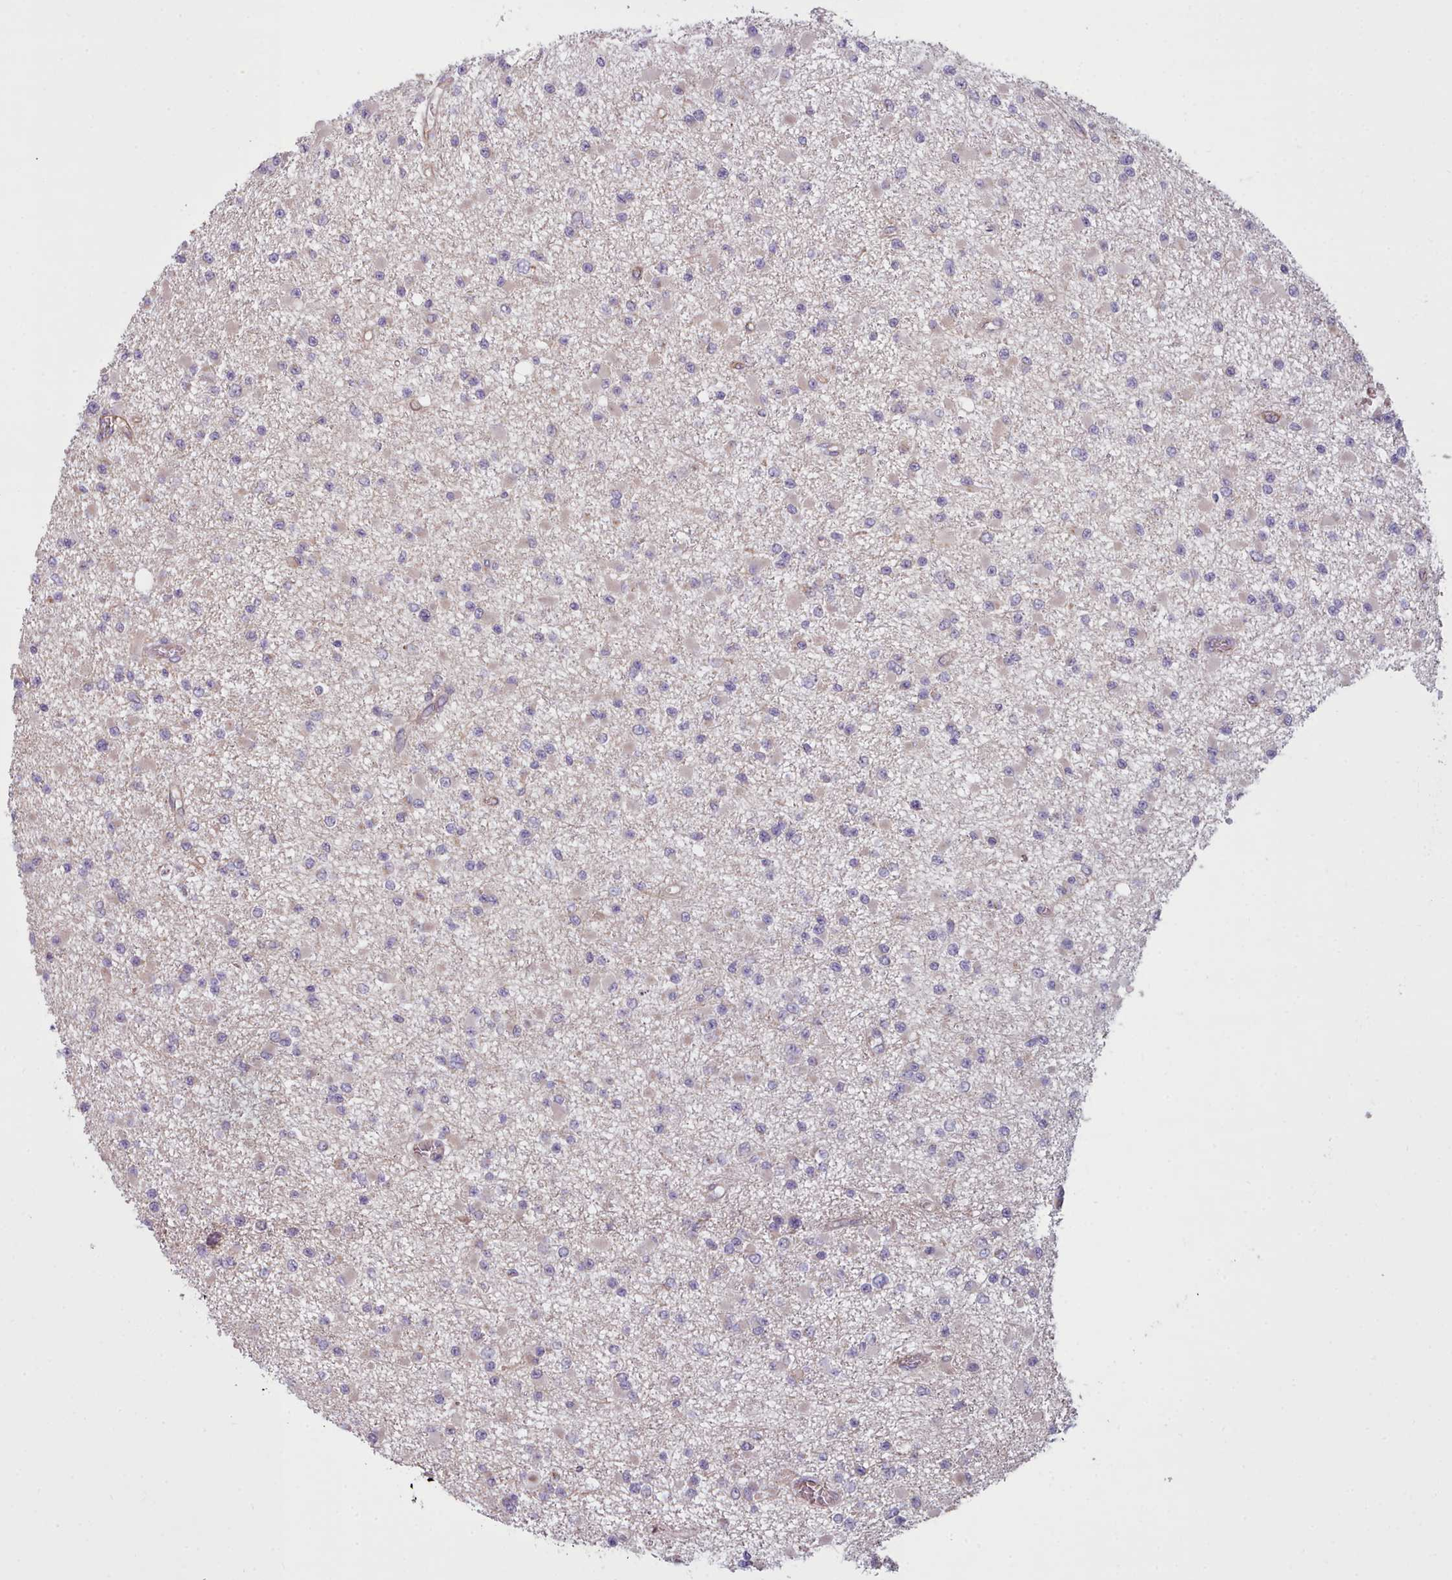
{"staining": {"intensity": "weak", "quantity": "<25%", "location": "cytoplasmic/membranous"}, "tissue": "glioma", "cell_type": "Tumor cells", "image_type": "cancer", "snomed": [{"axis": "morphology", "description": "Glioma, malignant, Low grade"}, {"axis": "topography", "description": "Brain"}], "caption": "Tumor cells are negative for brown protein staining in malignant glioma (low-grade).", "gene": "SLC52A3", "patient": {"sex": "female", "age": 22}}